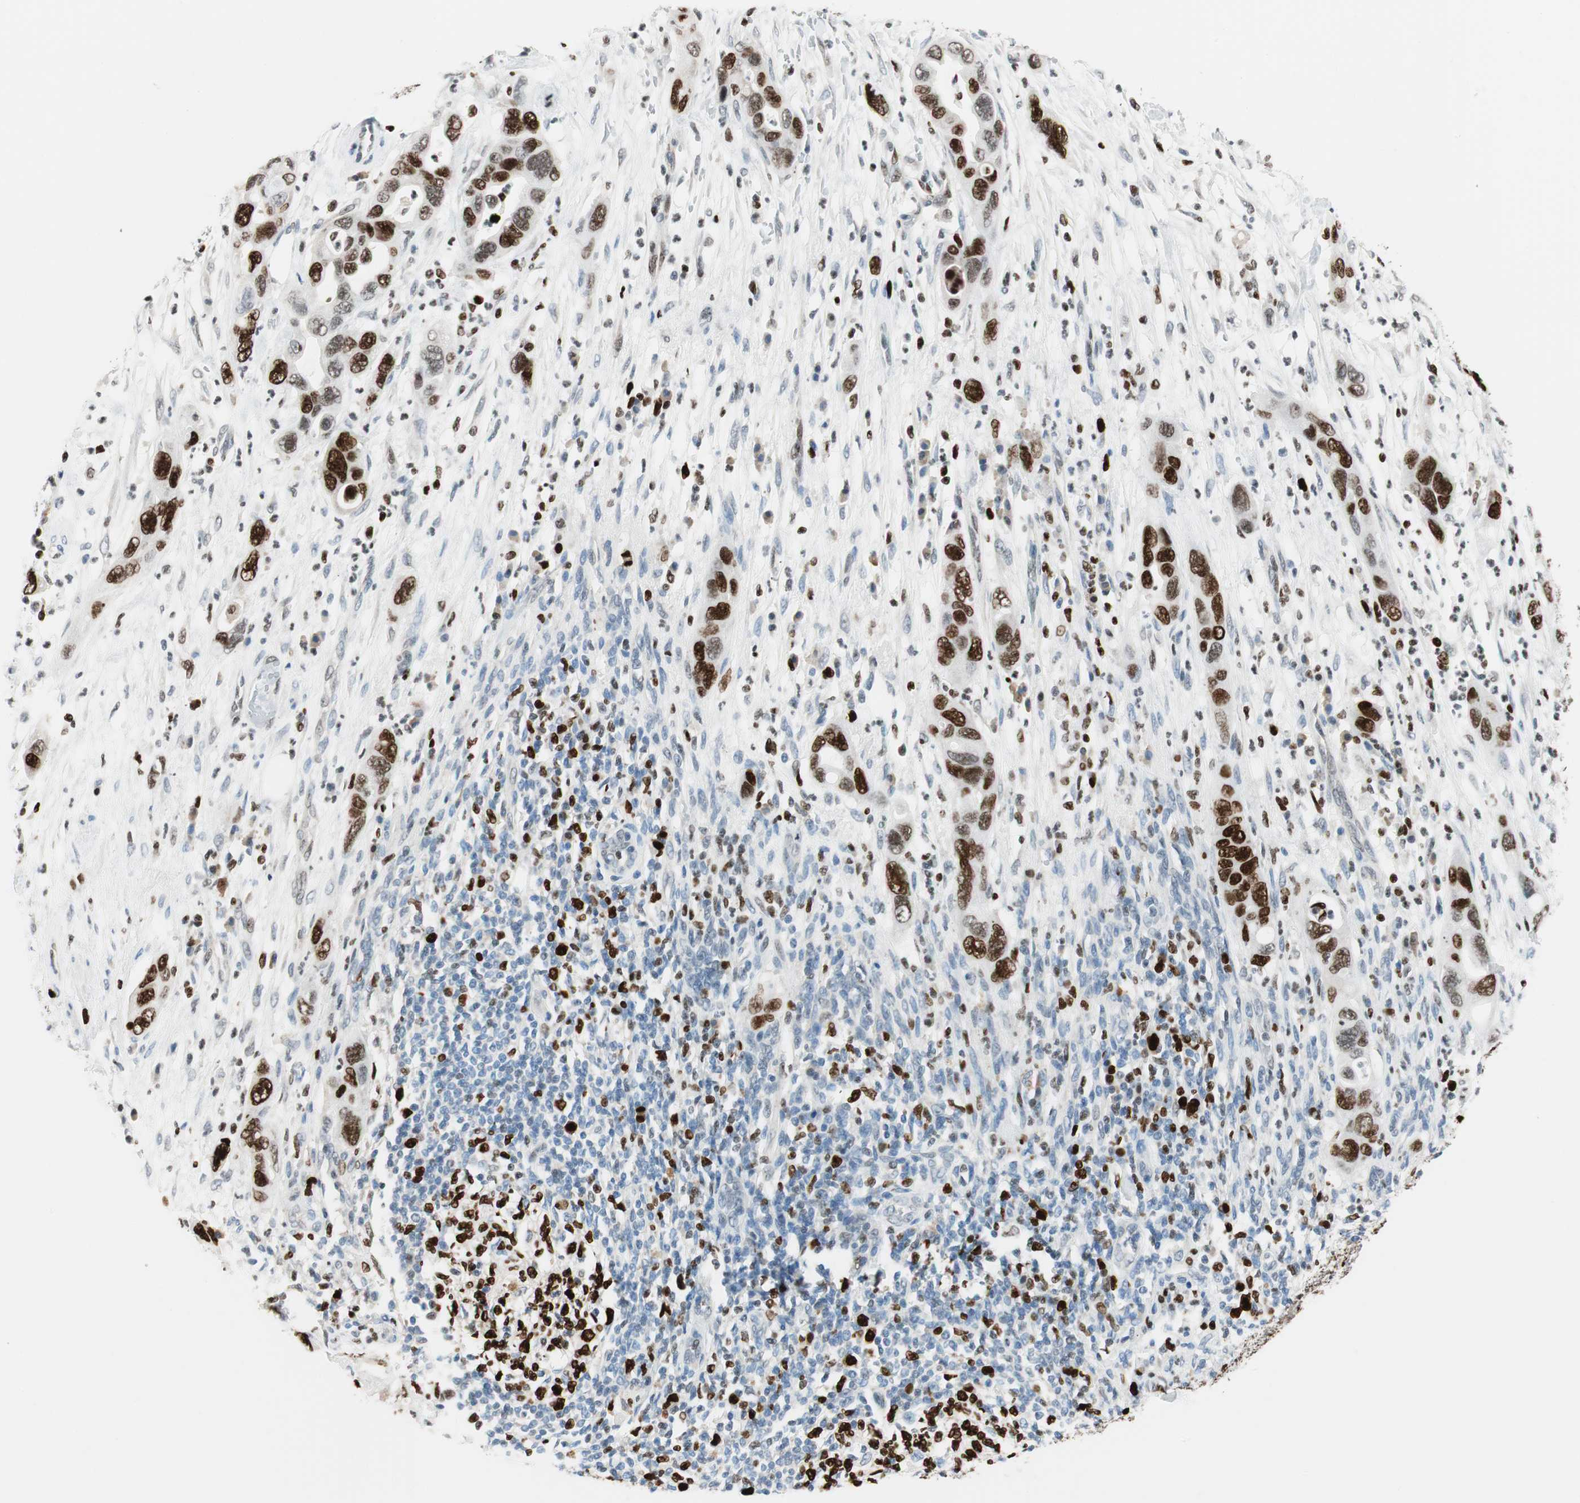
{"staining": {"intensity": "strong", "quantity": "25%-75%", "location": "nuclear"}, "tissue": "pancreatic cancer", "cell_type": "Tumor cells", "image_type": "cancer", "snomed": [{"axis": "morphology", "description": "Adenocarcinoma, NOS"}, {"axis": "topography", "description": "Pancreas"}], "caption": "IHC of human pancreatic cancer reveals high levels of strong nuclear positivity in about 25%-75% of tumor cells.", "gene": "EZH2", "patient": {"sex": "female", "age": 71}}